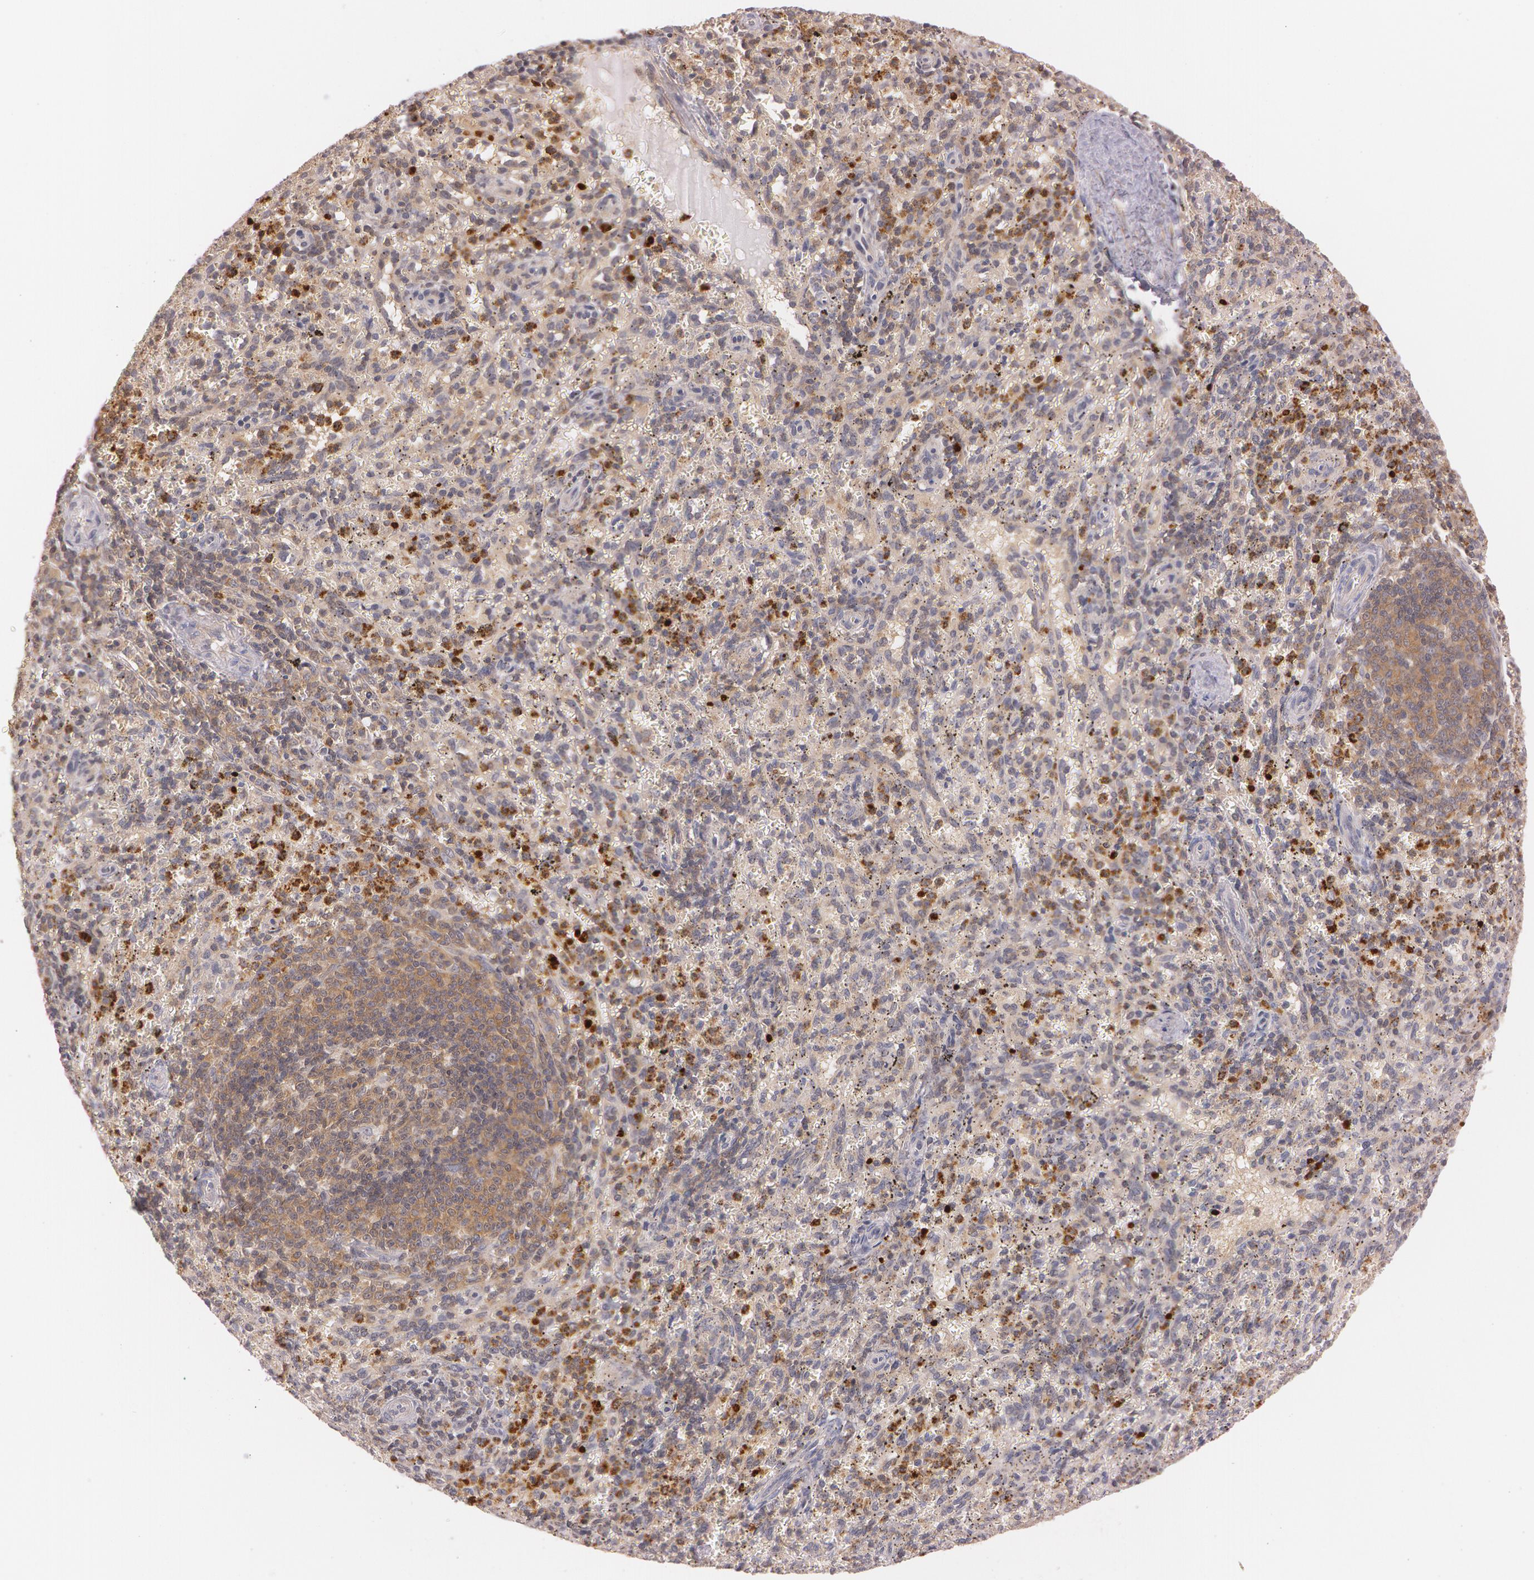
{"staining": {"intensity": "weak", "quantity": ">75%", "location": "cytoplasmic/membranous"}, "tissue": "spleen", "cell_type": "Cells in red pulp", "image_type": "normal", "snomed": [{"axis": "morphology", "description": "Normal tissue, NOS"}, {"axis": "topography", "description": "Spleen"}], "caption": "Brown immunohistochemical staining in benign human spleen shows weak cytoplasmic/membranous staining in about >75% of cells in red pulp. (brown staining indicates protein expression, while blue staining denotes nuclei).", "gene": "ATG2B", "patient": {"sex": "female", "age": 10}}